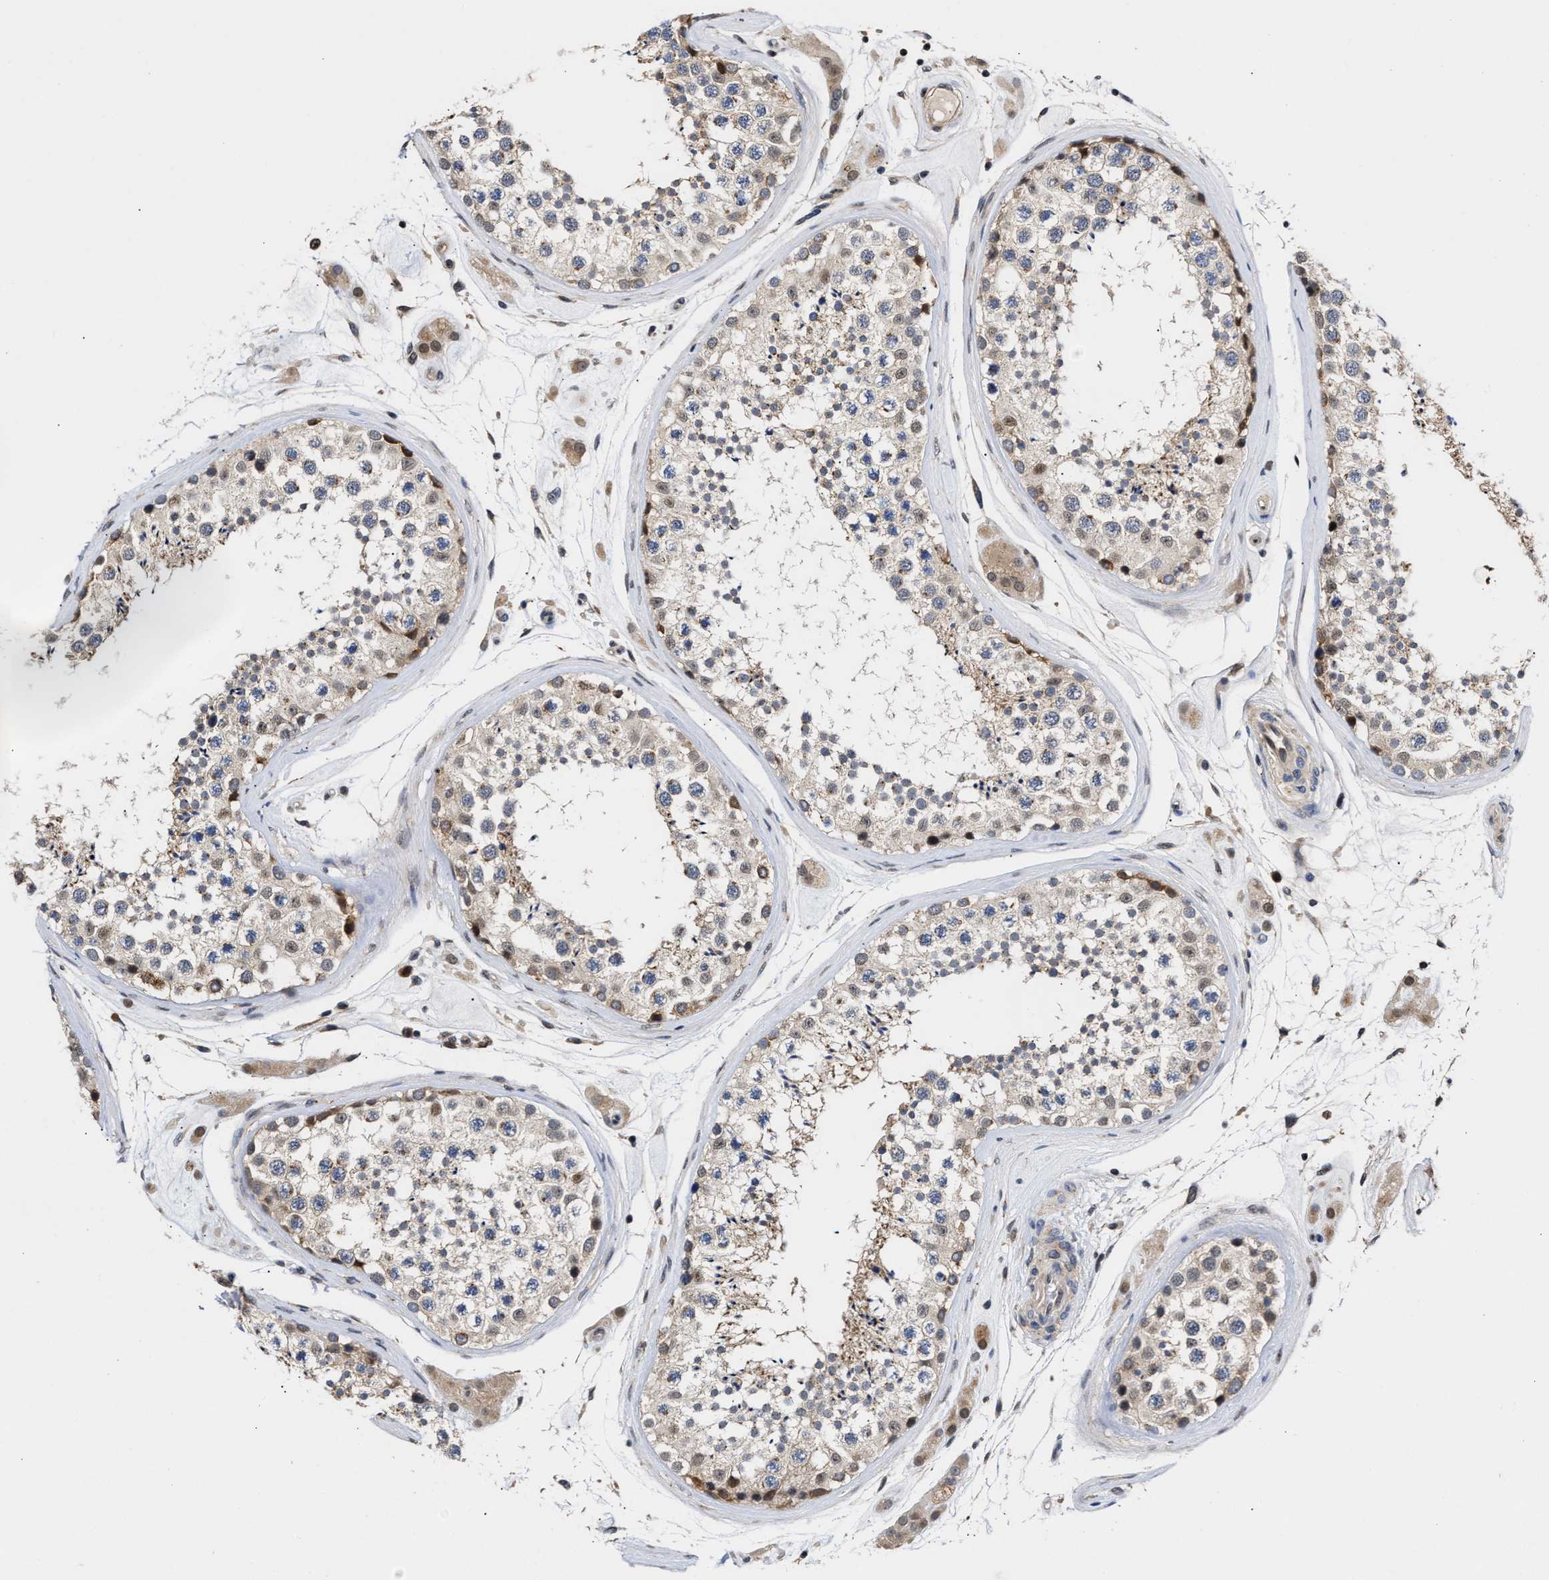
{"staining": {"intensity": "weak", "quantity": "25%-75%", "location": "cytoplasmic/membranous,nuclear"}, "tissue": "testis", "cell_type": "Cells in seminiferous ducts", "image_type": "normal", "snomed": [{"axis": "morphology", "description": "Normal tissue, NOS"}, {"axis": "topography", "description": "Testis"}], "caption": "An image showing weak cytoplasmic/membranous,nuclear positivity in approximately 25%-75% of cells in seminiferous ducts in unremarkable testis, as visualized by brown immunohistochemical staining.", "gene": "CLIP2", "patient": {"sex": "male", "age": 46}}